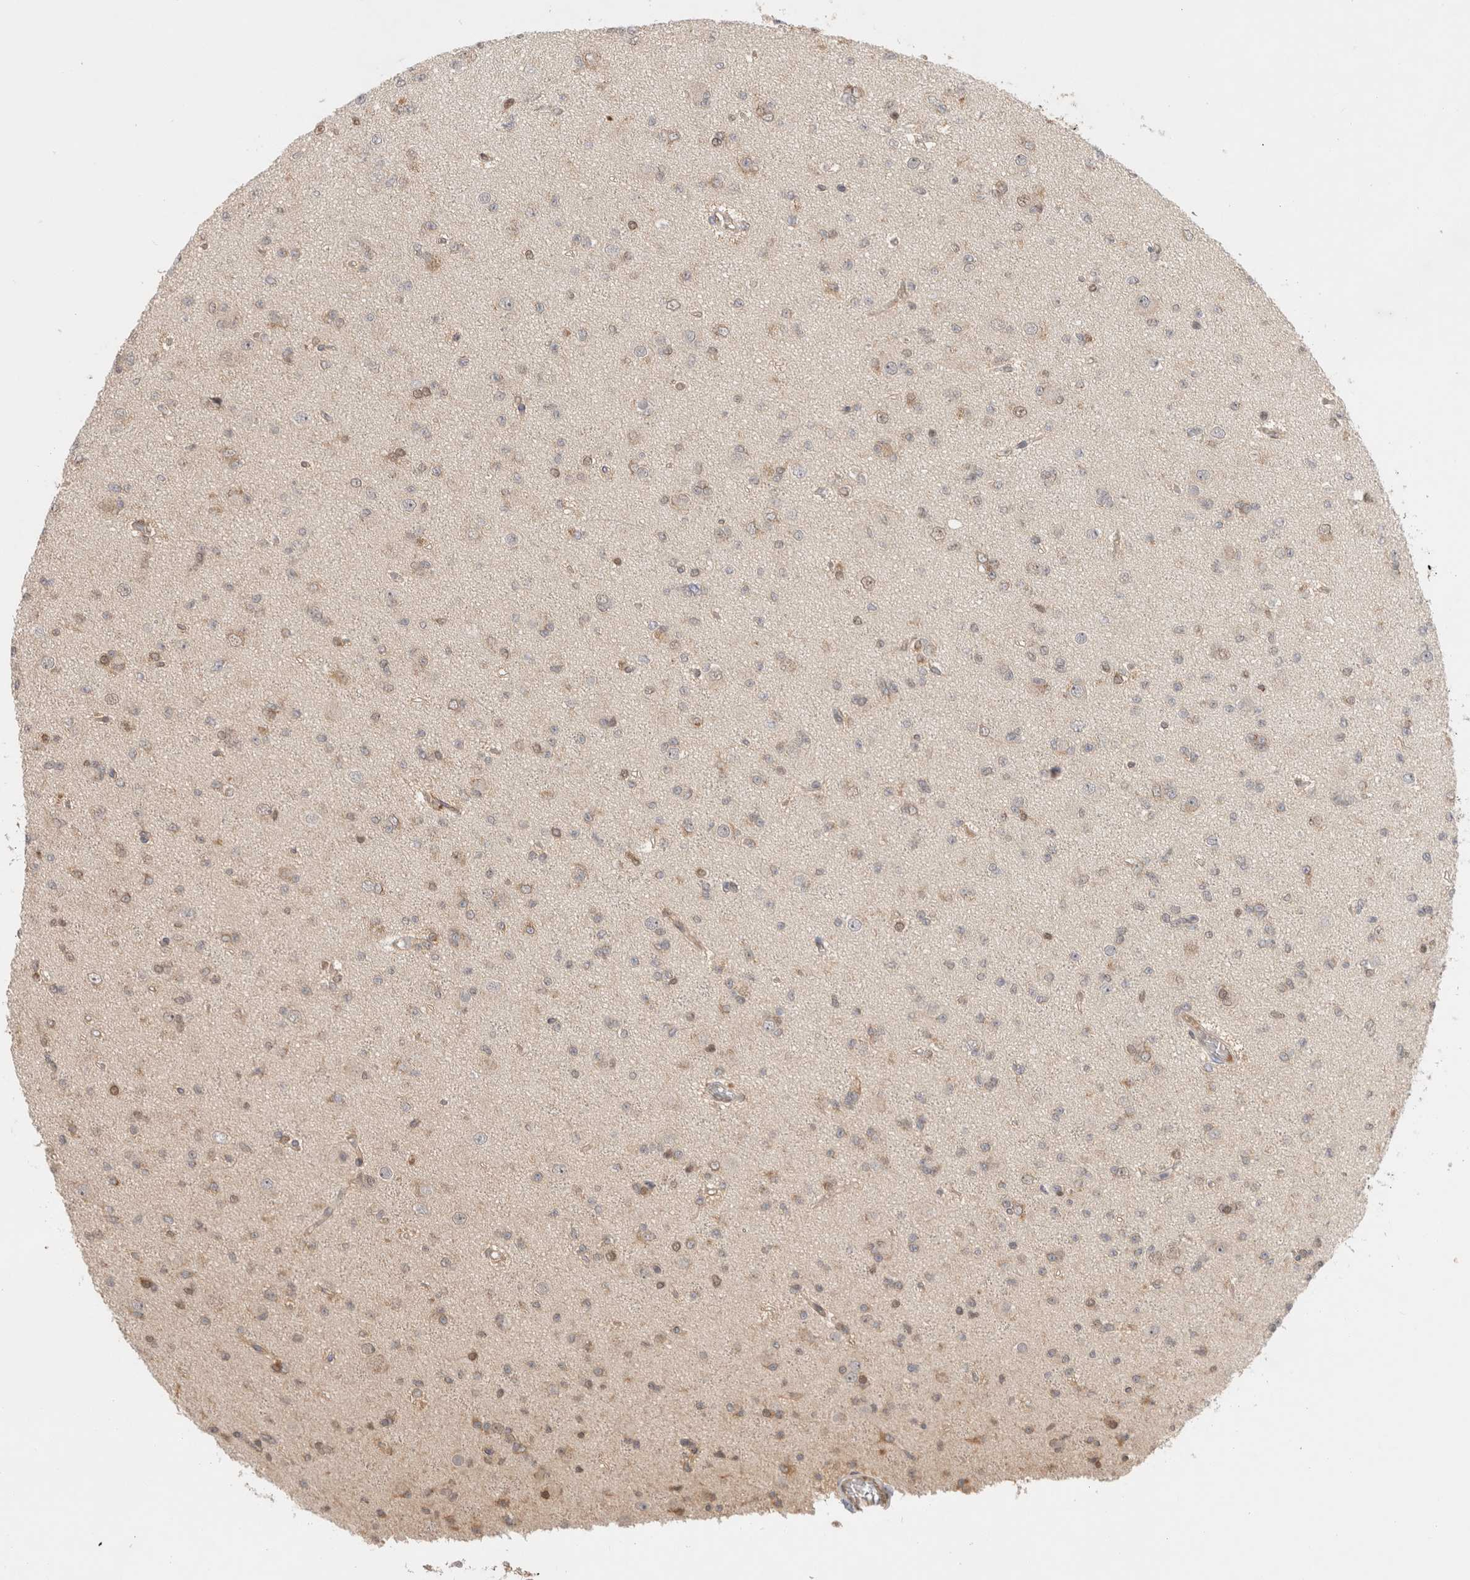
{"staining": {"intensity": "weak", "quantity": "25%-75%", "location": "cytoplasmic/membranous,nuclear"}, "tissue": "glioma", "cell_type": "Tumor cells", "image_type": "cancer", "snomed": [{"axis": "morphology", "description": "Glioma, malignant, Low grade"}, {"axis": "topography", "description": "Brain"}], "caption": "Protein positivity by immunohistochemistry (IHC) displays weak cytoplasmic/membranous and nuclear positivity in approximately 25%-75% of tumor cells in malignant glioma (low-grade).", "gene": "OTUD6B", "patient": {"sex": "female", "age": 22}}